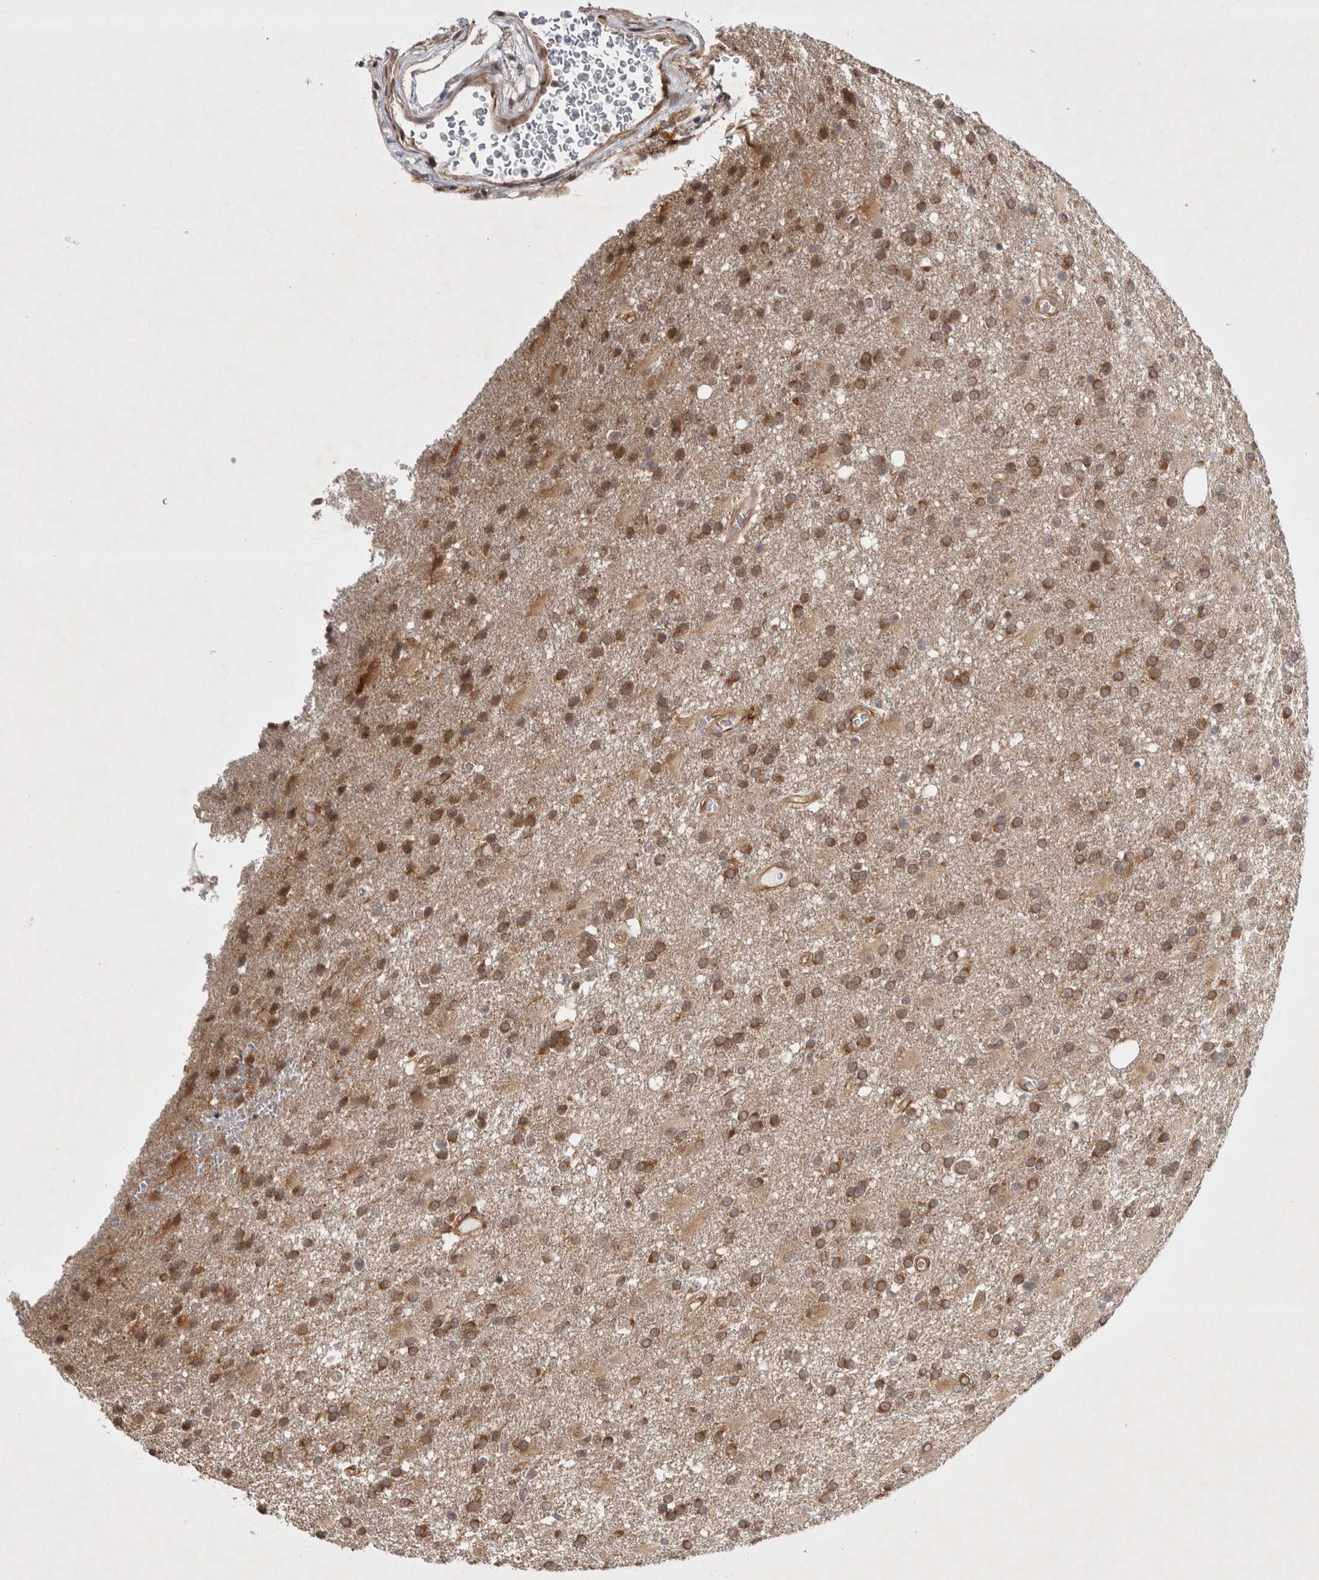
{"staining": {"intensity": "moderate", "quantity": ">75%", "location": "cytoplasmic/membranous"}, "tissue": "glioma", "cell_type": "Tumor cells", "image_type": "cancer", "snomed": [{"axis": "morphology", "description": "Glioma, malignant, High grade"}, {"axis": "topography", "description": "Brain"}], "caption": "The photomicrograph exhibits immunohistochemical staining of glioma. There is moderate cytoplasmic/membranous expression is identified in about >75% of tumor cells.", "gene": "ZNF318", "patient": {"sex": "male", "age": 72}}